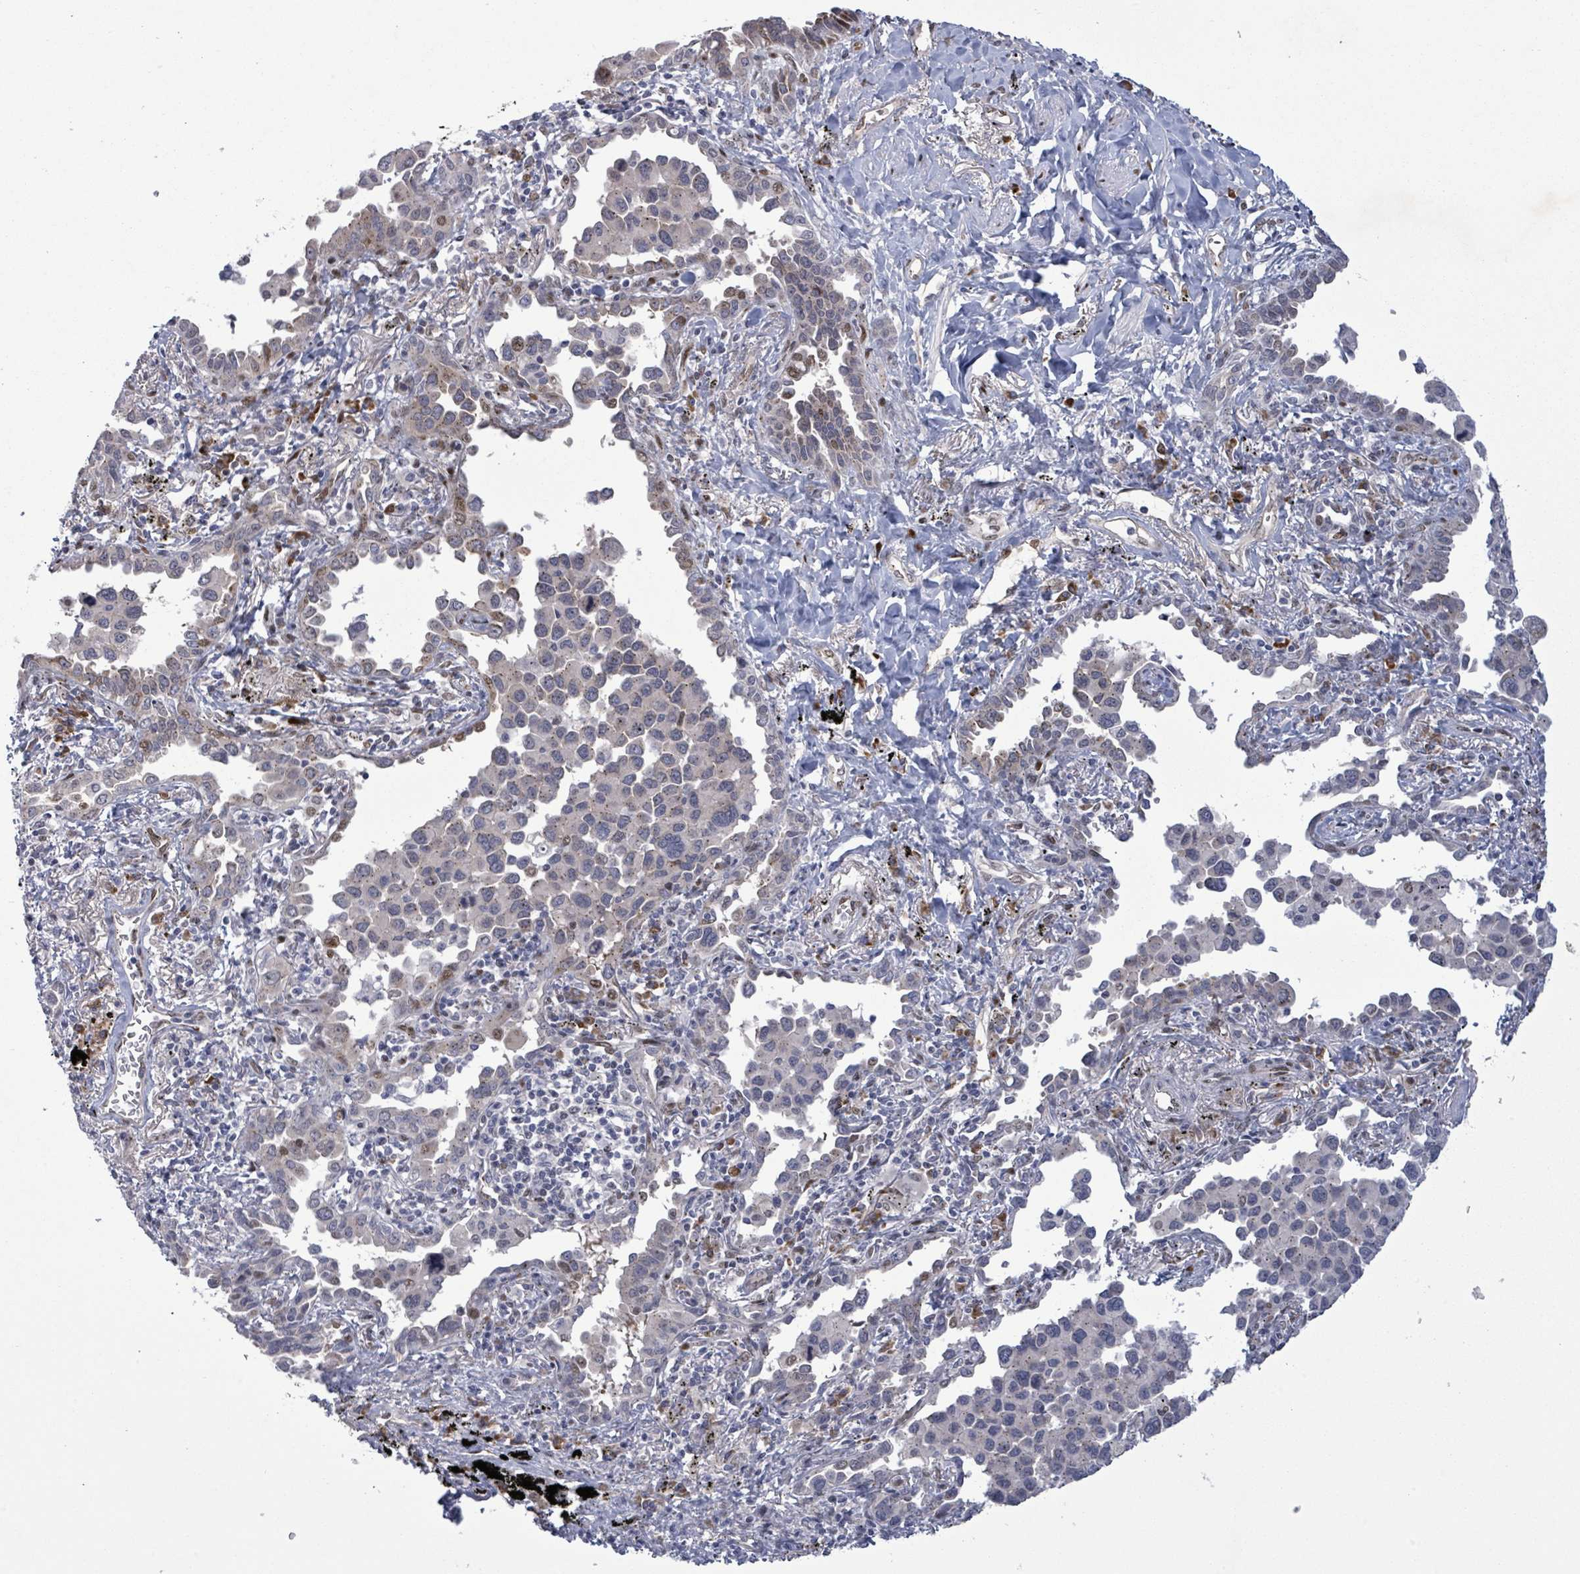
{"staining": {"intensity": "weak", "quantity": "<25%", "location": "cytoplasmic/membranous"}, "tissue": "lung cancer", "cell_type": "Tumor cells", "image_type": "cancer", "snomed": [{"axis": "morphology", "description": "Adenocarcinoma, NOS"}, {"axis": "topography", "description": "Lung"}], "caption": "The IHC histopathology image has no significant staining in tumor cells of lung cancer tissue.", "gene": "TUSC1", "patient": {"sex": "male", "age": 67}}